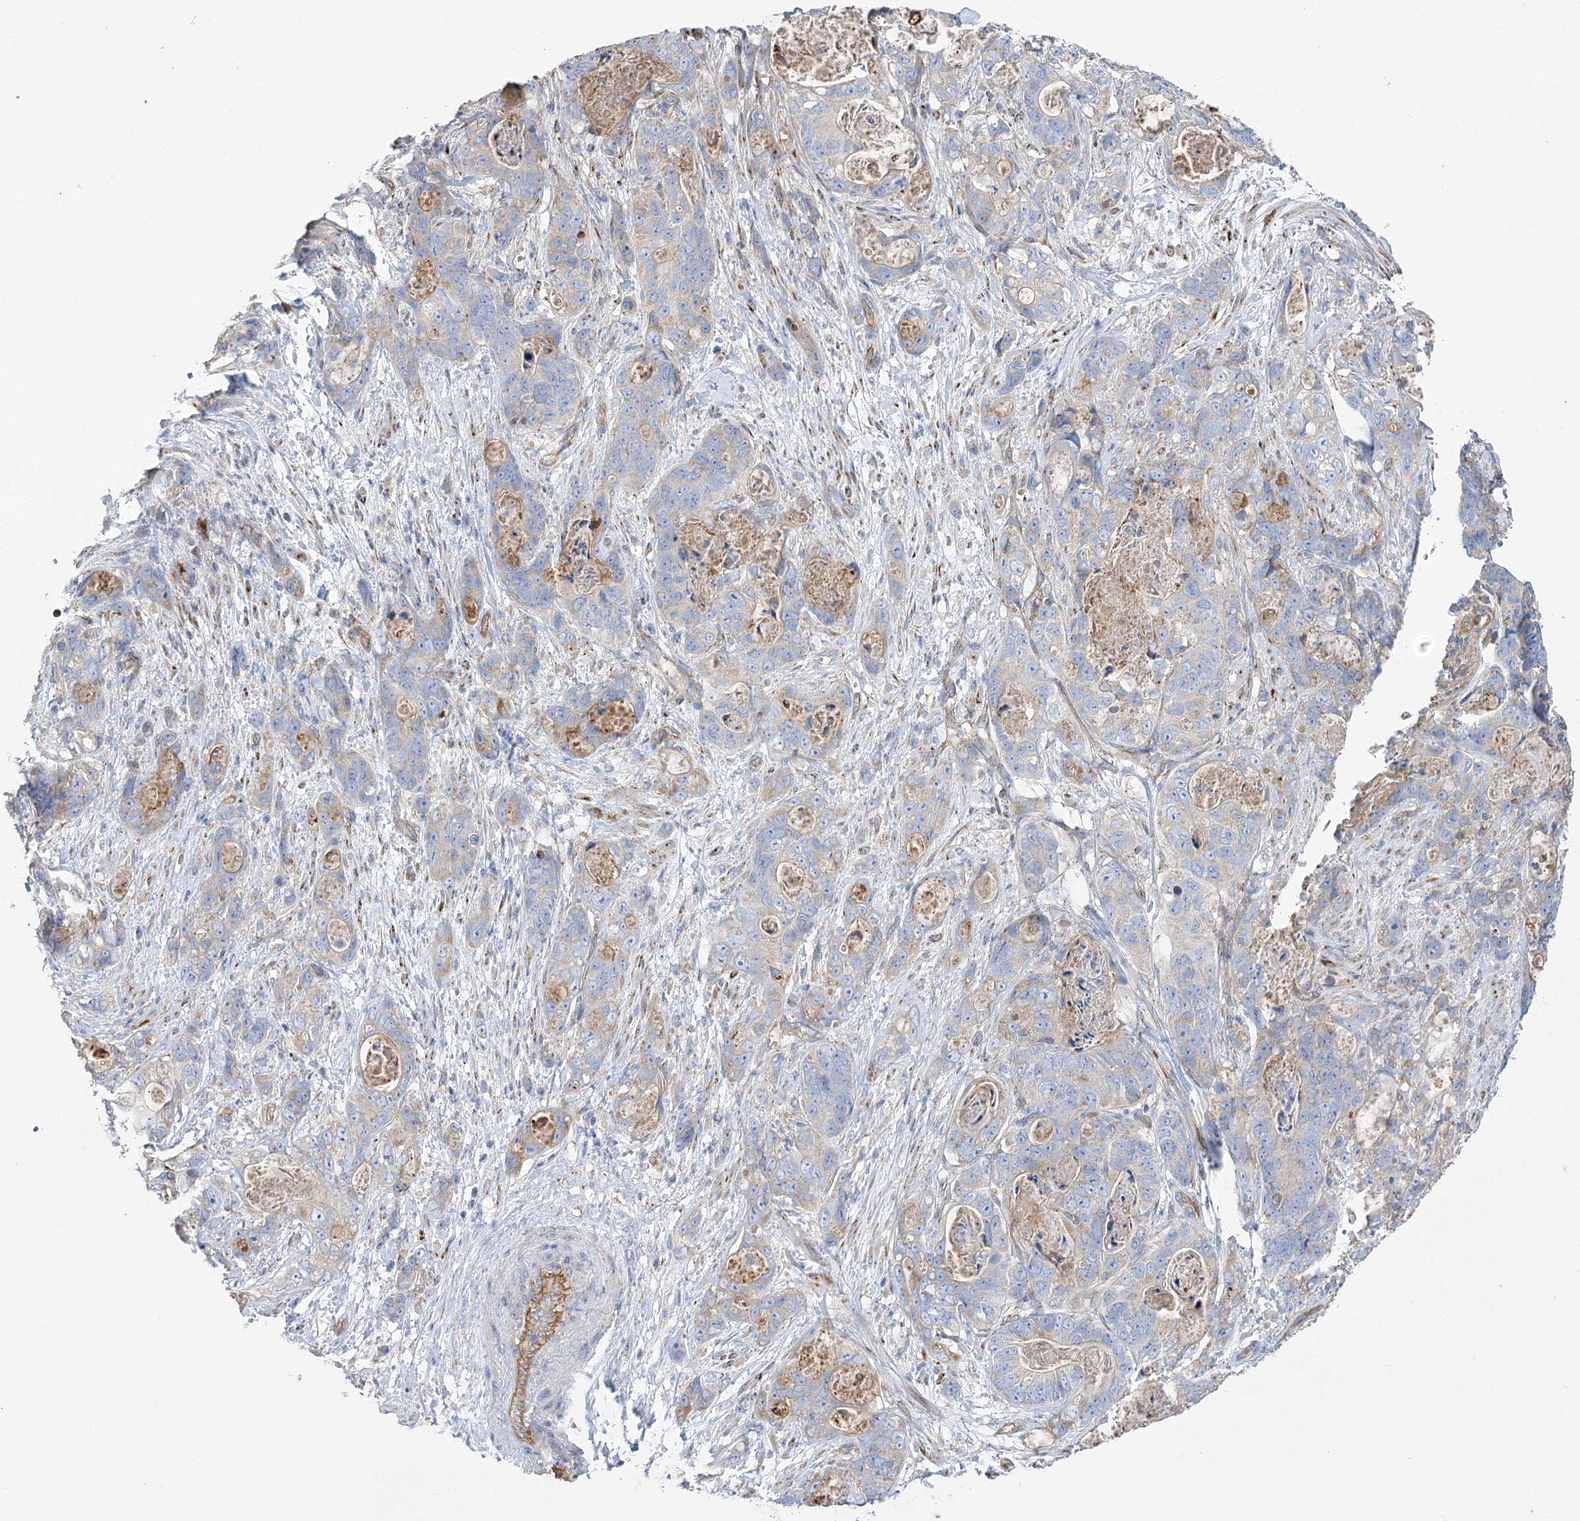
{"staining": {"intensity": "negative", "quantity": "none", "location": "none"}, "tissue": "stomach cancer", "cell_type": "Tumor cells", "image_type": "cancer", "snomed": [{"axis": "morphology", "description": "Normal tissue, NOS"}, {"axis": "morphology", "description": "Adenocarcinoma, NOS"}, {"axis": "topography", "description": "Stomach"}], "caption": "This is a image of immunohistochemistry staining of stomach adenocarcinoma, which shows no positivity in tumor cells.", "gene": "RMDN2", "patient": {"sex": "female", "age": 89}}